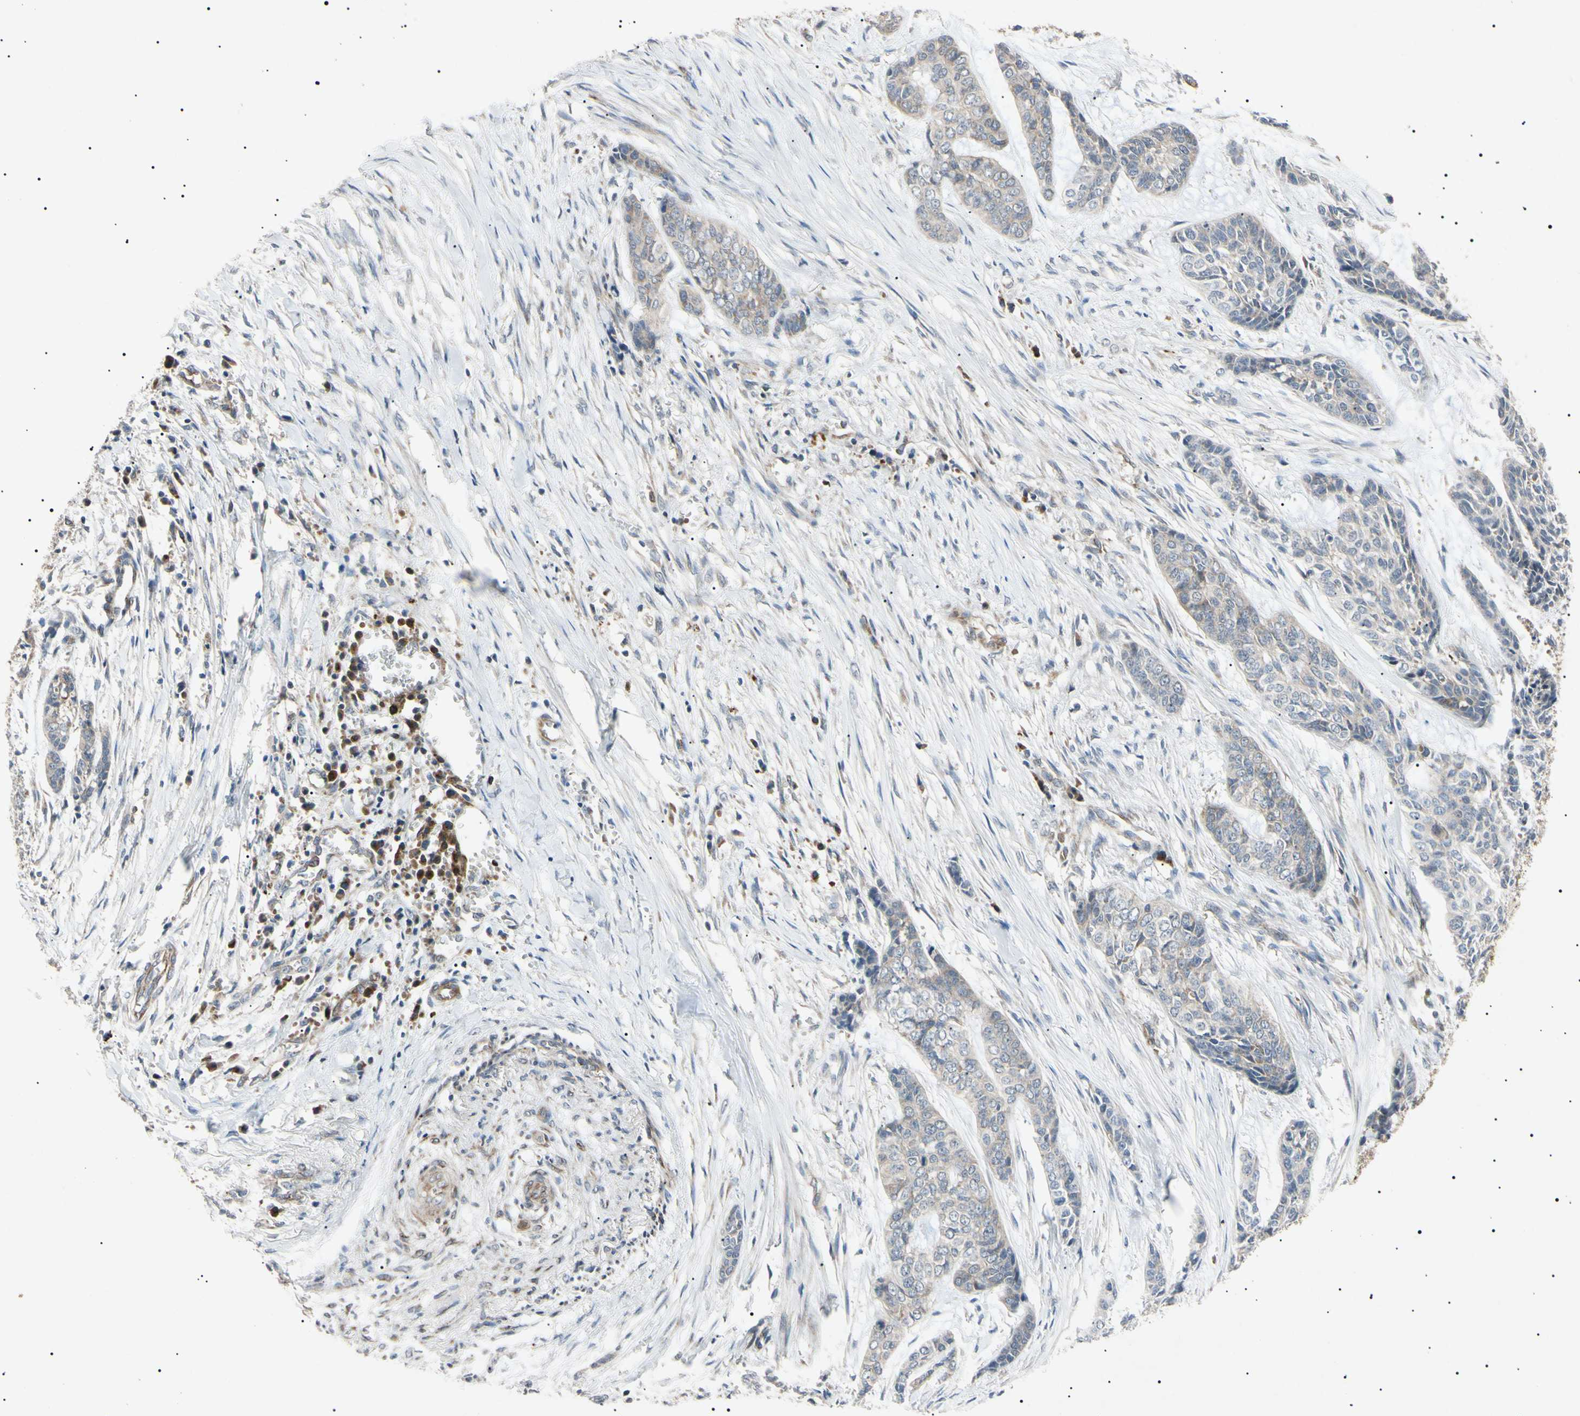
{"staining": {"intensity": "negative", "quantity": "none", "location": "none"}, "tissue": "skin cancer", "cell_type": "Tumor cells", "image_type": "cancer", "snomed": [{"axis": "morphology", "description": "Basal cell carcinoma"}, {"axis": "topography", "description": "Skin"}], "caption": "Human skin cancer stained for a protein using immunohistochemistry demonstrates no positivity in tumor cells.", "gene": "TUBB4A", "patient": {"sex": "female", "age": 64}}